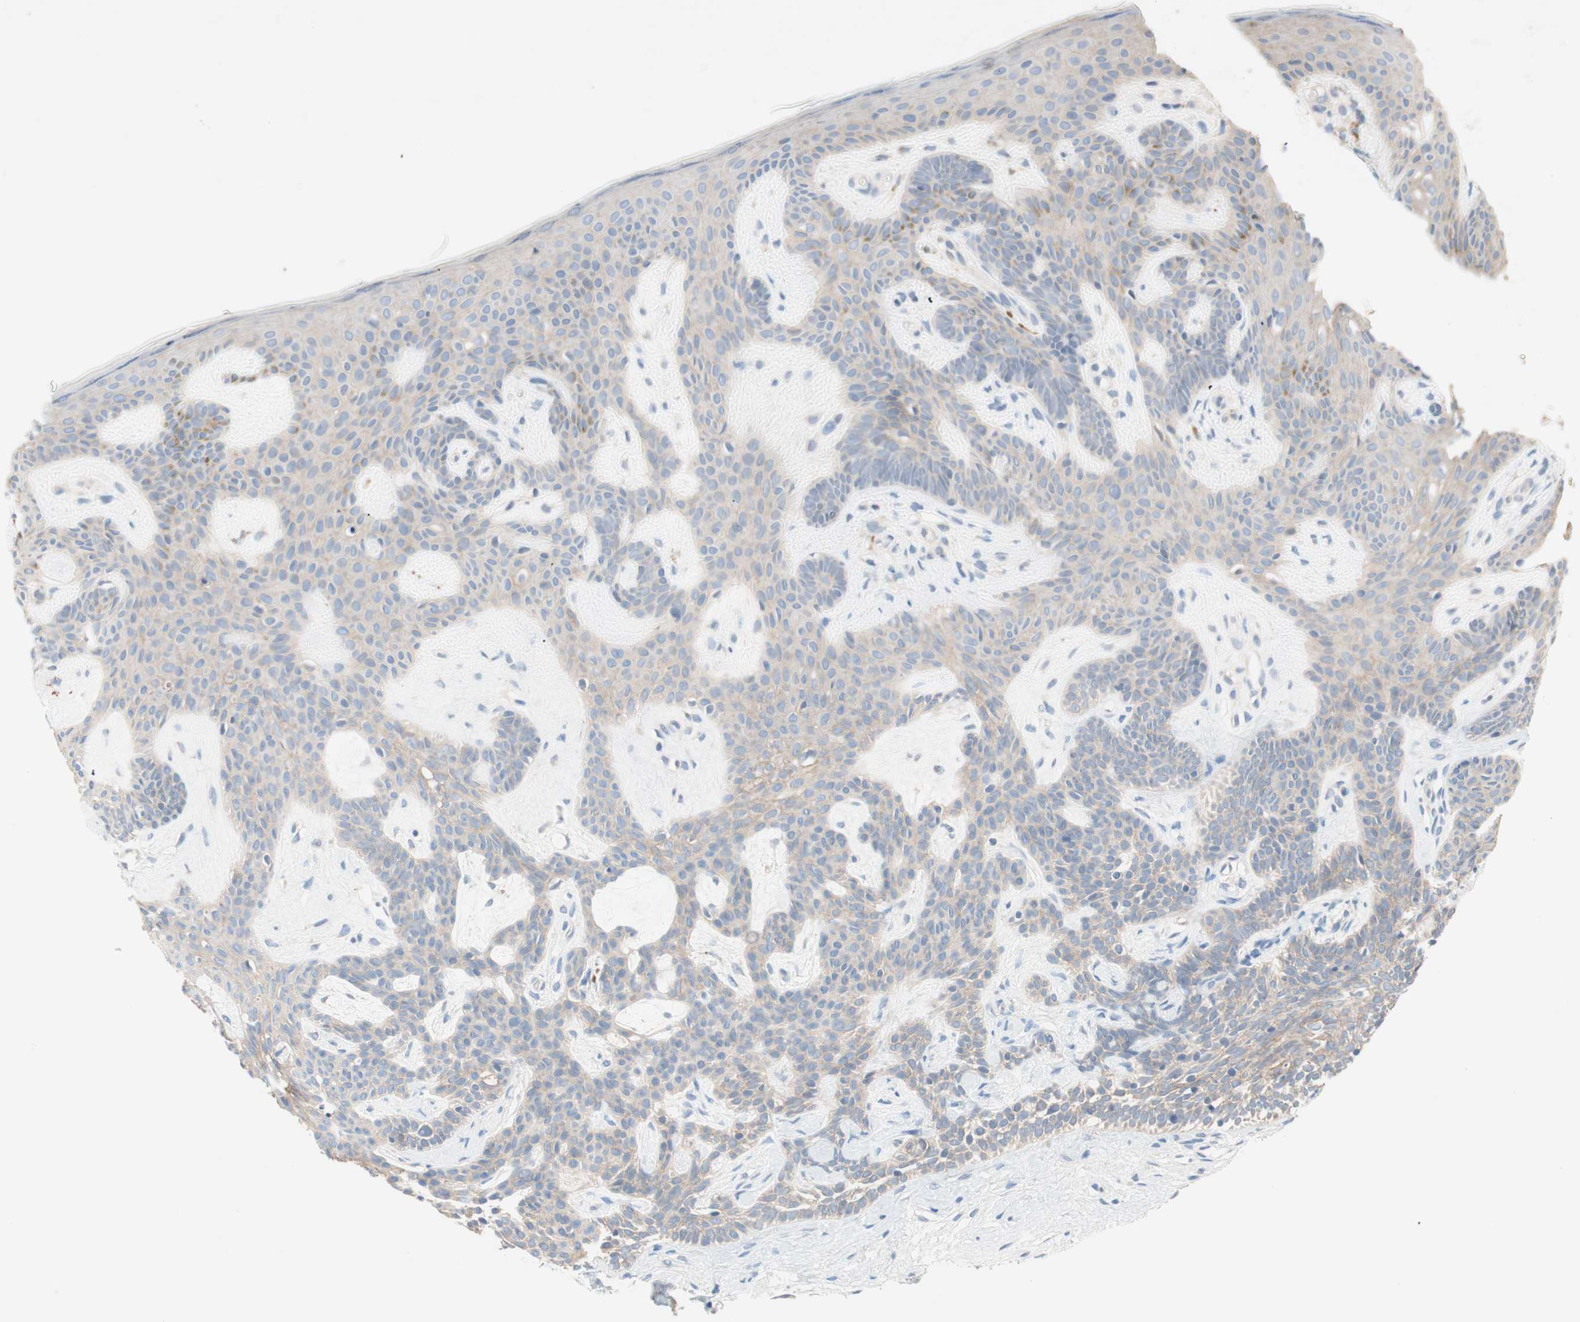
{"staining": {"intensity": "negative", "quantity": "none", "location": "none"}, "tissue": "skin cancer", "cell_type": "Tumor cells", "image_type": "cancer", "snomed": [{"axis": "morphology", "description": "Developmental malformation"}, {"axis": "morphology", "description": "Basal cell carcinoma"}, {"axis": "topography", "description": "Skin"}], "caption": "Basal cell carcinoma (skin) was stained to show a protein in brown. There is no significant positivity in tumor cells. (Immunohistochemistry (ihc), brightfield microscopy, high magnification).", "gene": "GLUL", "patient": {"sex": "female", "age": 62}}